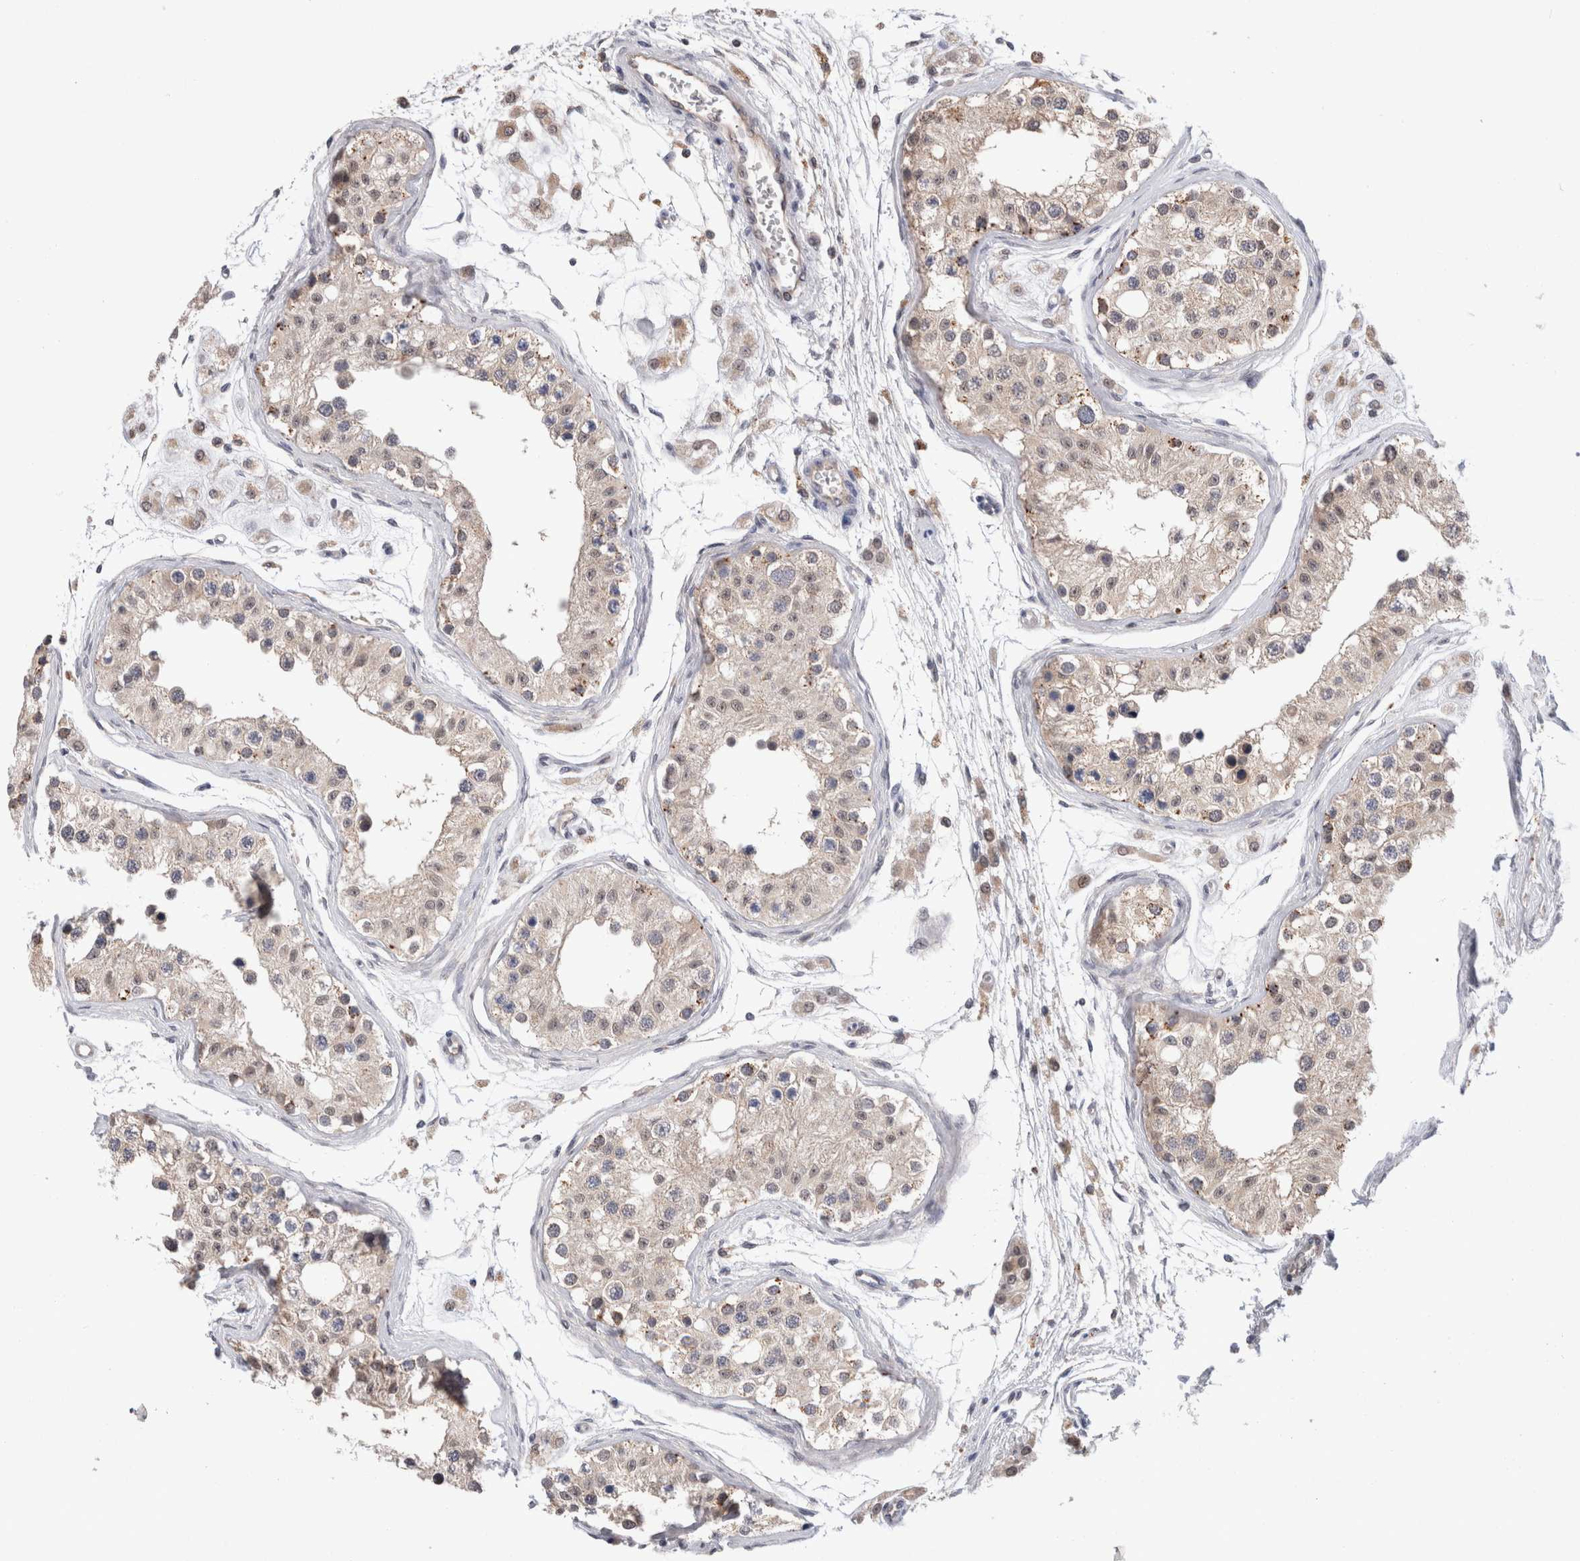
{"staining": {"intensity": "weak", "quantity": ">75%", "location": "cytoplasmic/membranous"}, "tissue": "testis", "cell_type": "Cells in seminiferous ducts", "image_type": "normal", "snomed": [{"axis": "morphology", "description": "Normal tissue, NOS"}, {"axis": "morphology", "description": "Adenocarcinoma, metastatic, NOS"}, {"axis": "topography", "description": "Testis"}], "caption": "Immunohistochemistry (DAB (3,3'-diaminobenzidine)) staining of normal human testis reveals weak cytoplasmic/membranous protein positivity in approximately >75% of cells in seminiferous ducts. (DAB (3,3'-diaminobenzidine) IHC, brown staining for protein, blue staining for nuclei).", "gene": "MRPL37", "patient": {"sex": "male", "age": 26}}